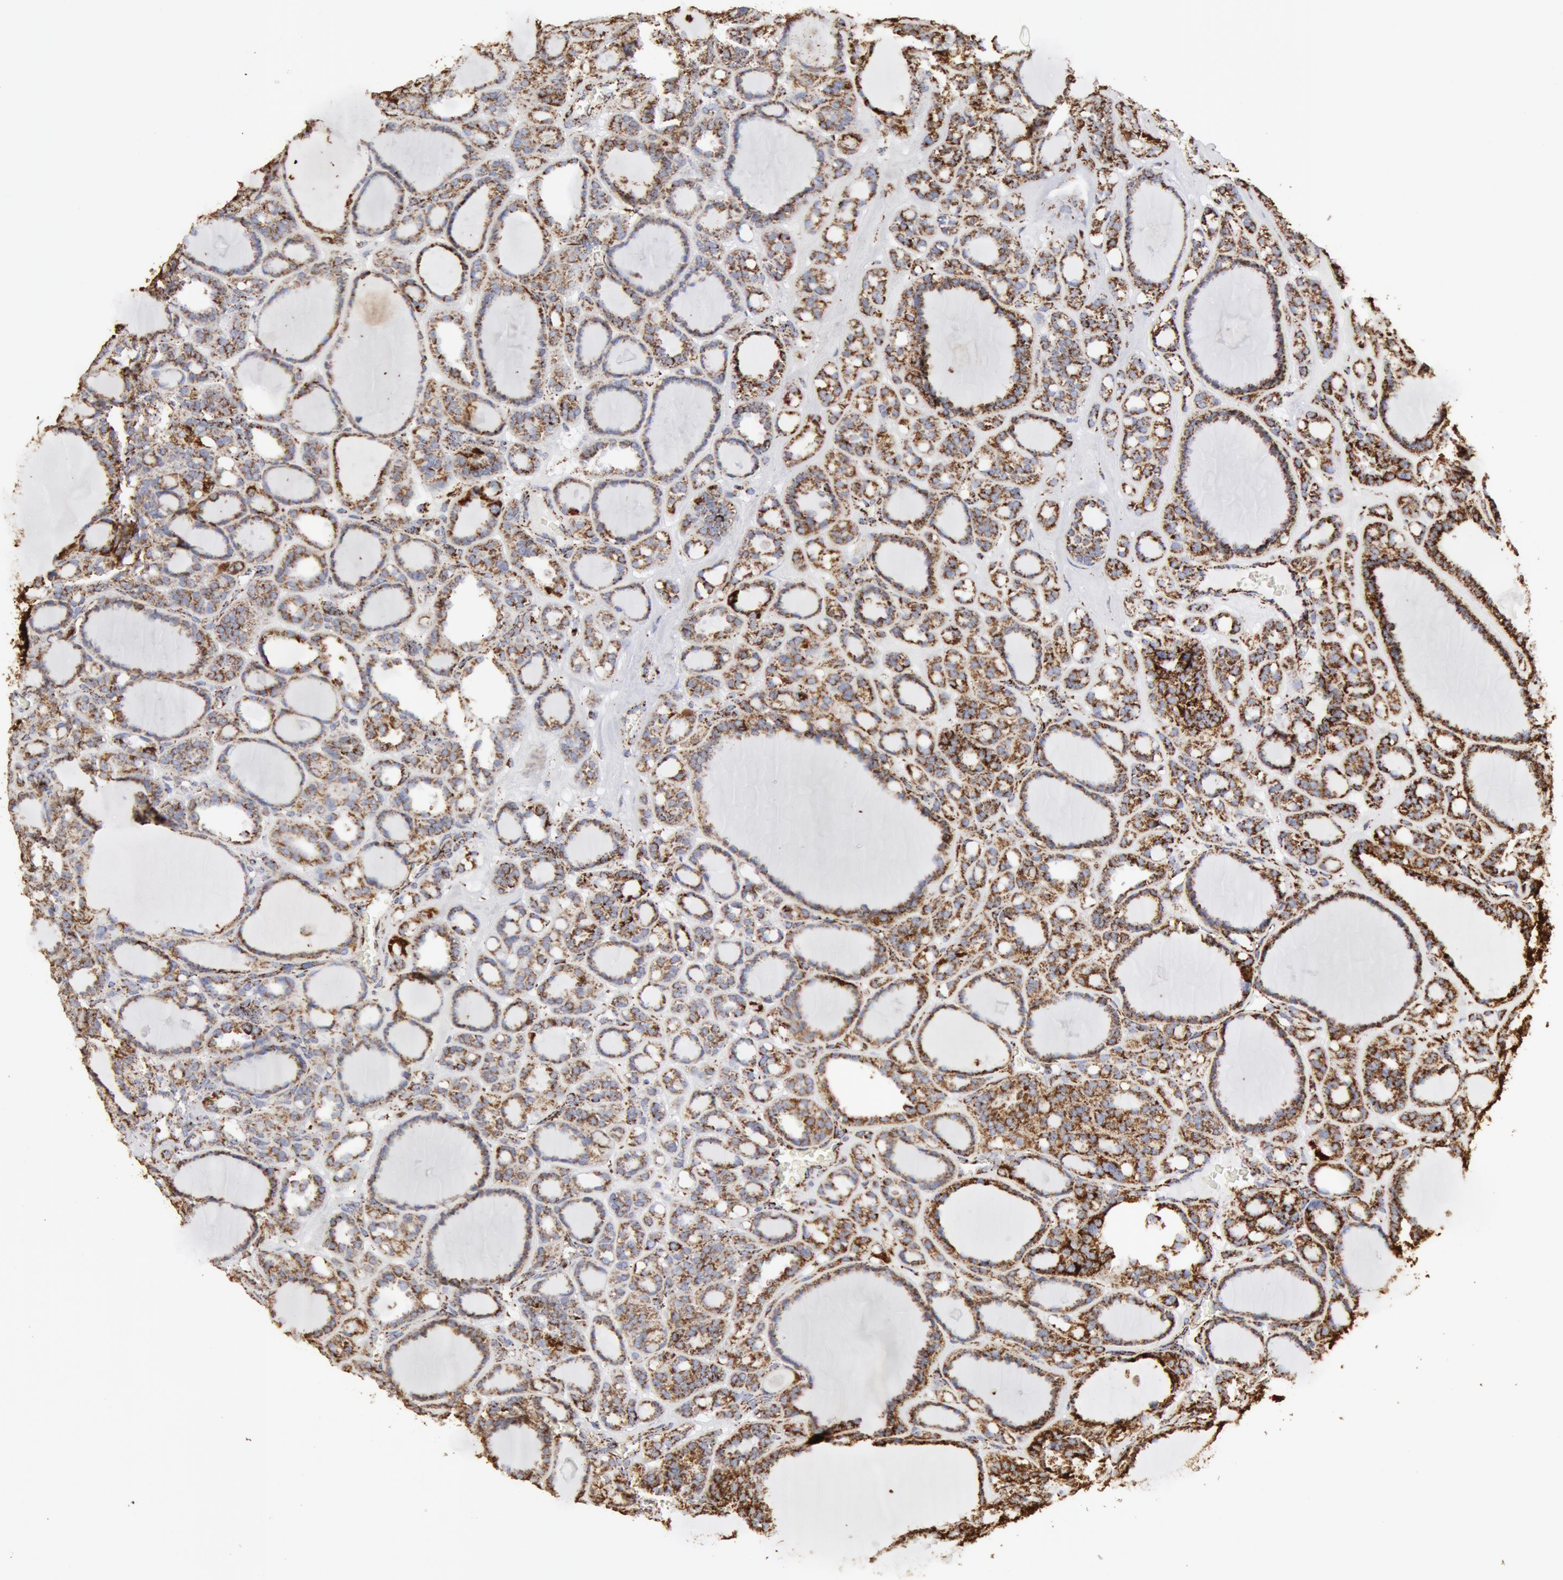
{"staining": {"intensity": "strong", "quantity": ">75%", "location": "cytoplasmic/membranous"}, "tissue": "thyroid cancer", "cell_type": "Tumor cells", "image_type": "cancer", "snomed": [{"axis": "morphology", "description": "Follicular adenoma carcinoma, NOS"}, {"axis": "topography", "description": "Thyroid gland"}], "caption": "Thyroid follicular adenoma carcinoma stained for a protein reveals strong cytoplasmic/membranous positivity in tumor cells.", "gene": "ATP5F1B", "patient": {"sex": "female", "age": 71}}